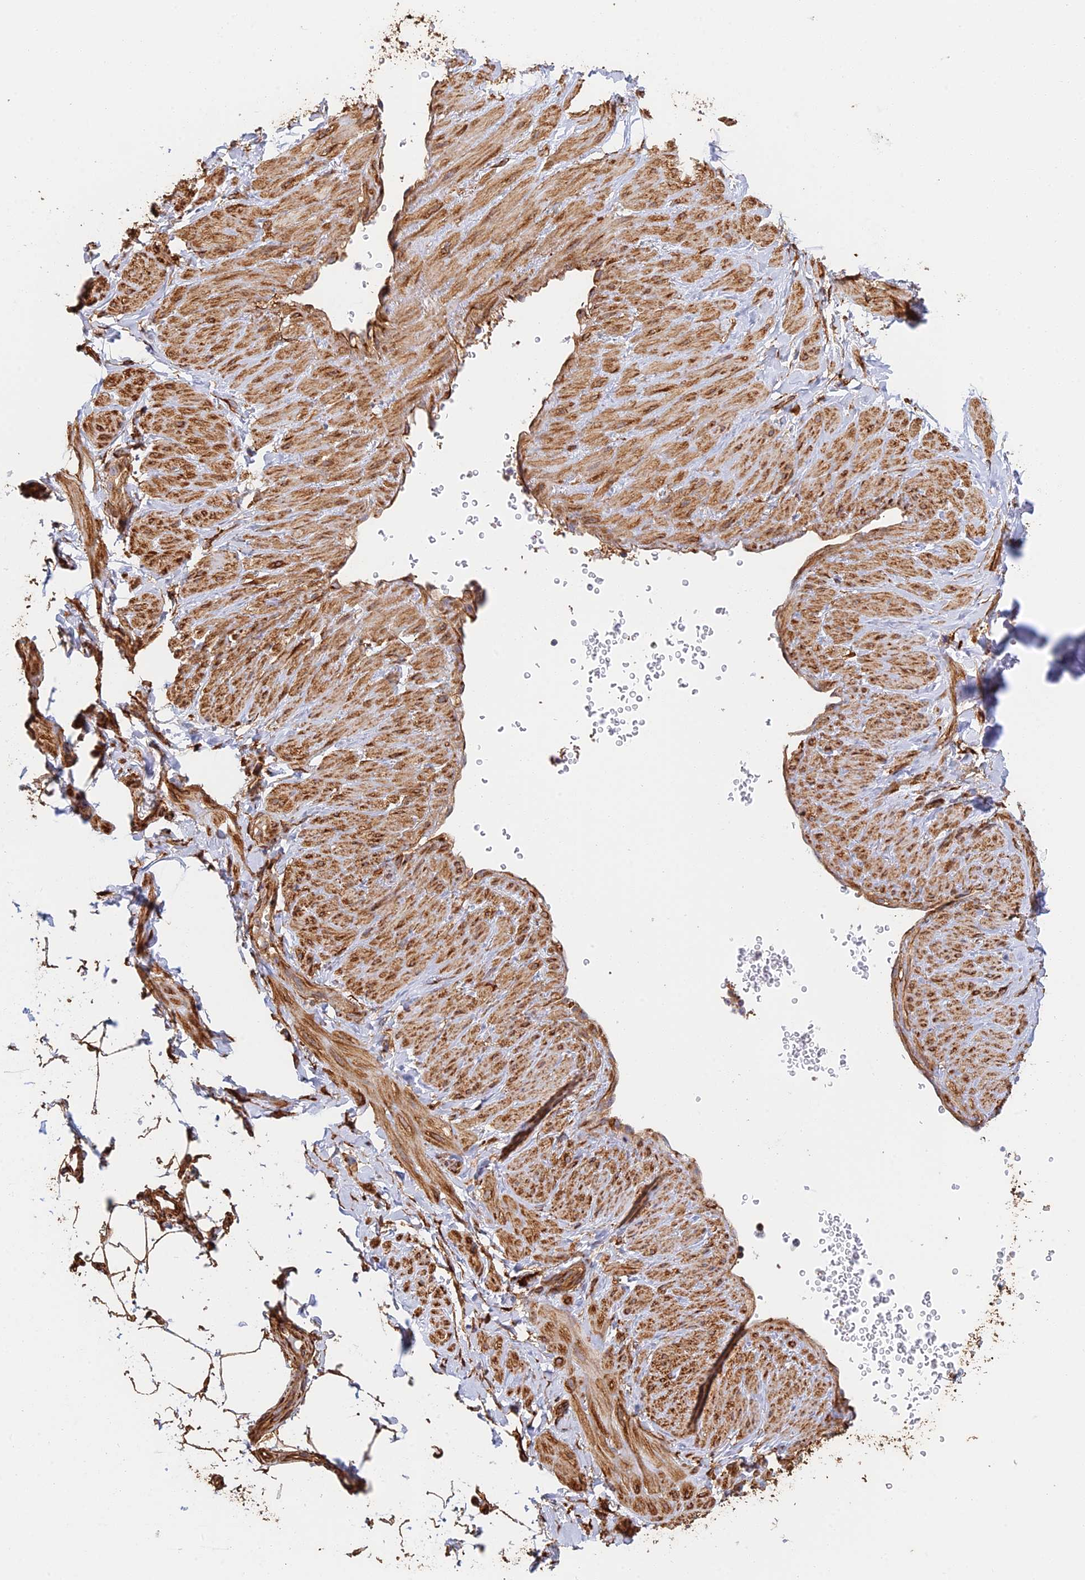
{"staining": {"intensity": "strong", "quantity": ">75%", "location": "cytoplasmic/membranous"}, "tissue": "adipose tissue", "cell_type": "Adipocytes", "image_type": "normal", "snomed": [{"axis": "morphology", "description": "Normal tissue, NOS"}, {"axis": "topography", "description": "Soft tissue"}, {"axis": "topography", "description": "Adipose tissue"}, {"axis": "topography", "description": "Vascular tissue"}, {"axis": "topography", "description": "Peripheral nerve tissue"}], "caption": "About >75% of adipocytes in normal human adipose tissue display strong cytoplasmic/membranous protein staining as visualized by brown immunohistochemical staining.", "gene": "WBP11", "patient": {"sex": "male", "age": 74}}